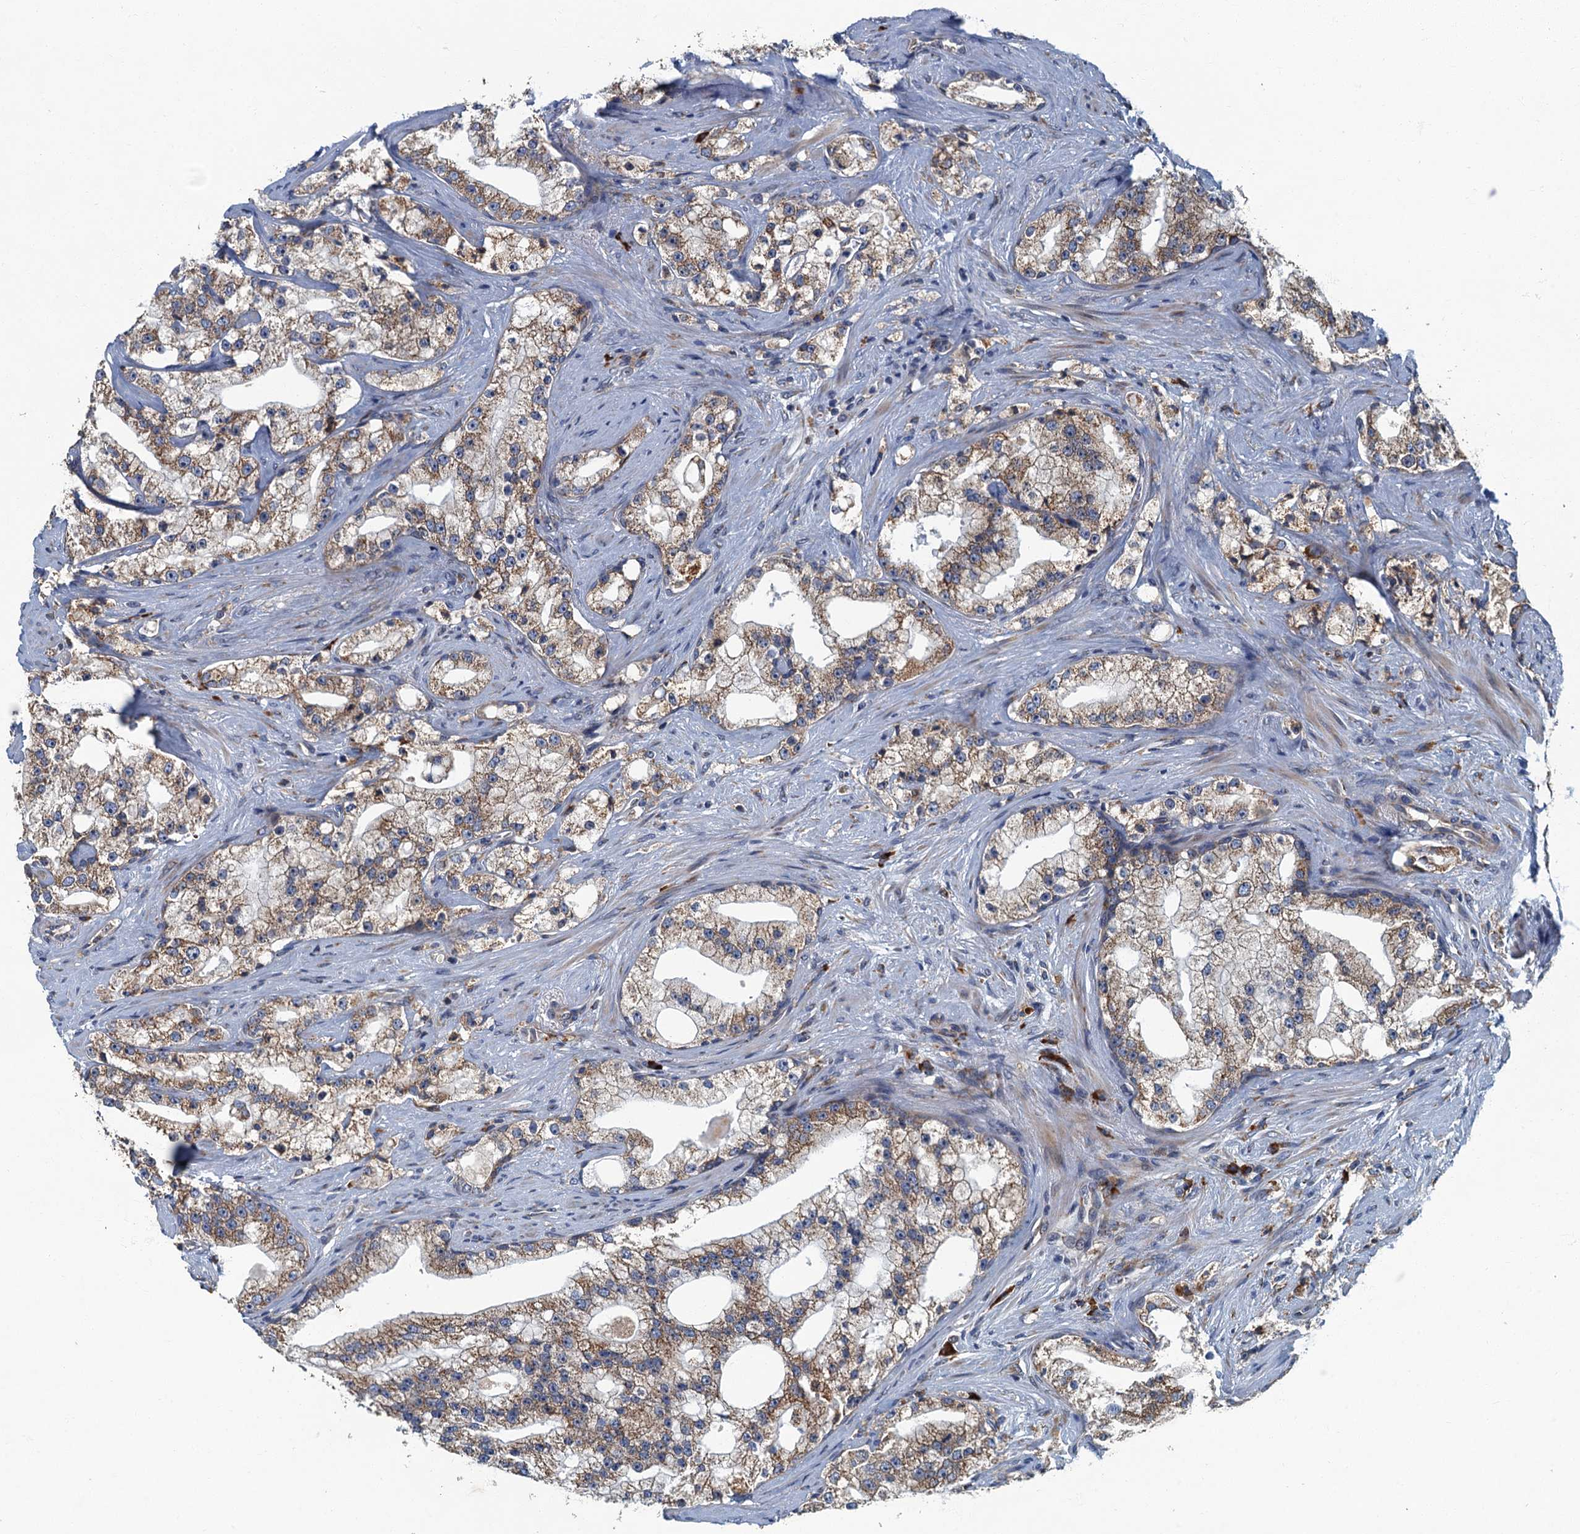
{"staining": {"intensity": "moderate", "quantity": "25%-75%", "location": "cytoplasmic/membranous"}, "tissue": "prostate cancer", "cell_type": "Tumor cells", "image_type": "cancer", "snomed": [{"axis": "morphology", "description": "Adenocarcinoma, High grade"}, {"axis": "topography", "description": "Prostate"}], "caption": "The image shows staining of prostate cancer (high-grade adenocarcinoma), revealing moderate cytoplasmic/membranous protein positivity (brown color) within tumor cells. (DAB IHC, brown staining for protein, blue staining for nuclei).", "gene": "SPDYC", "patient": {"sex": "male", "age": 64}}